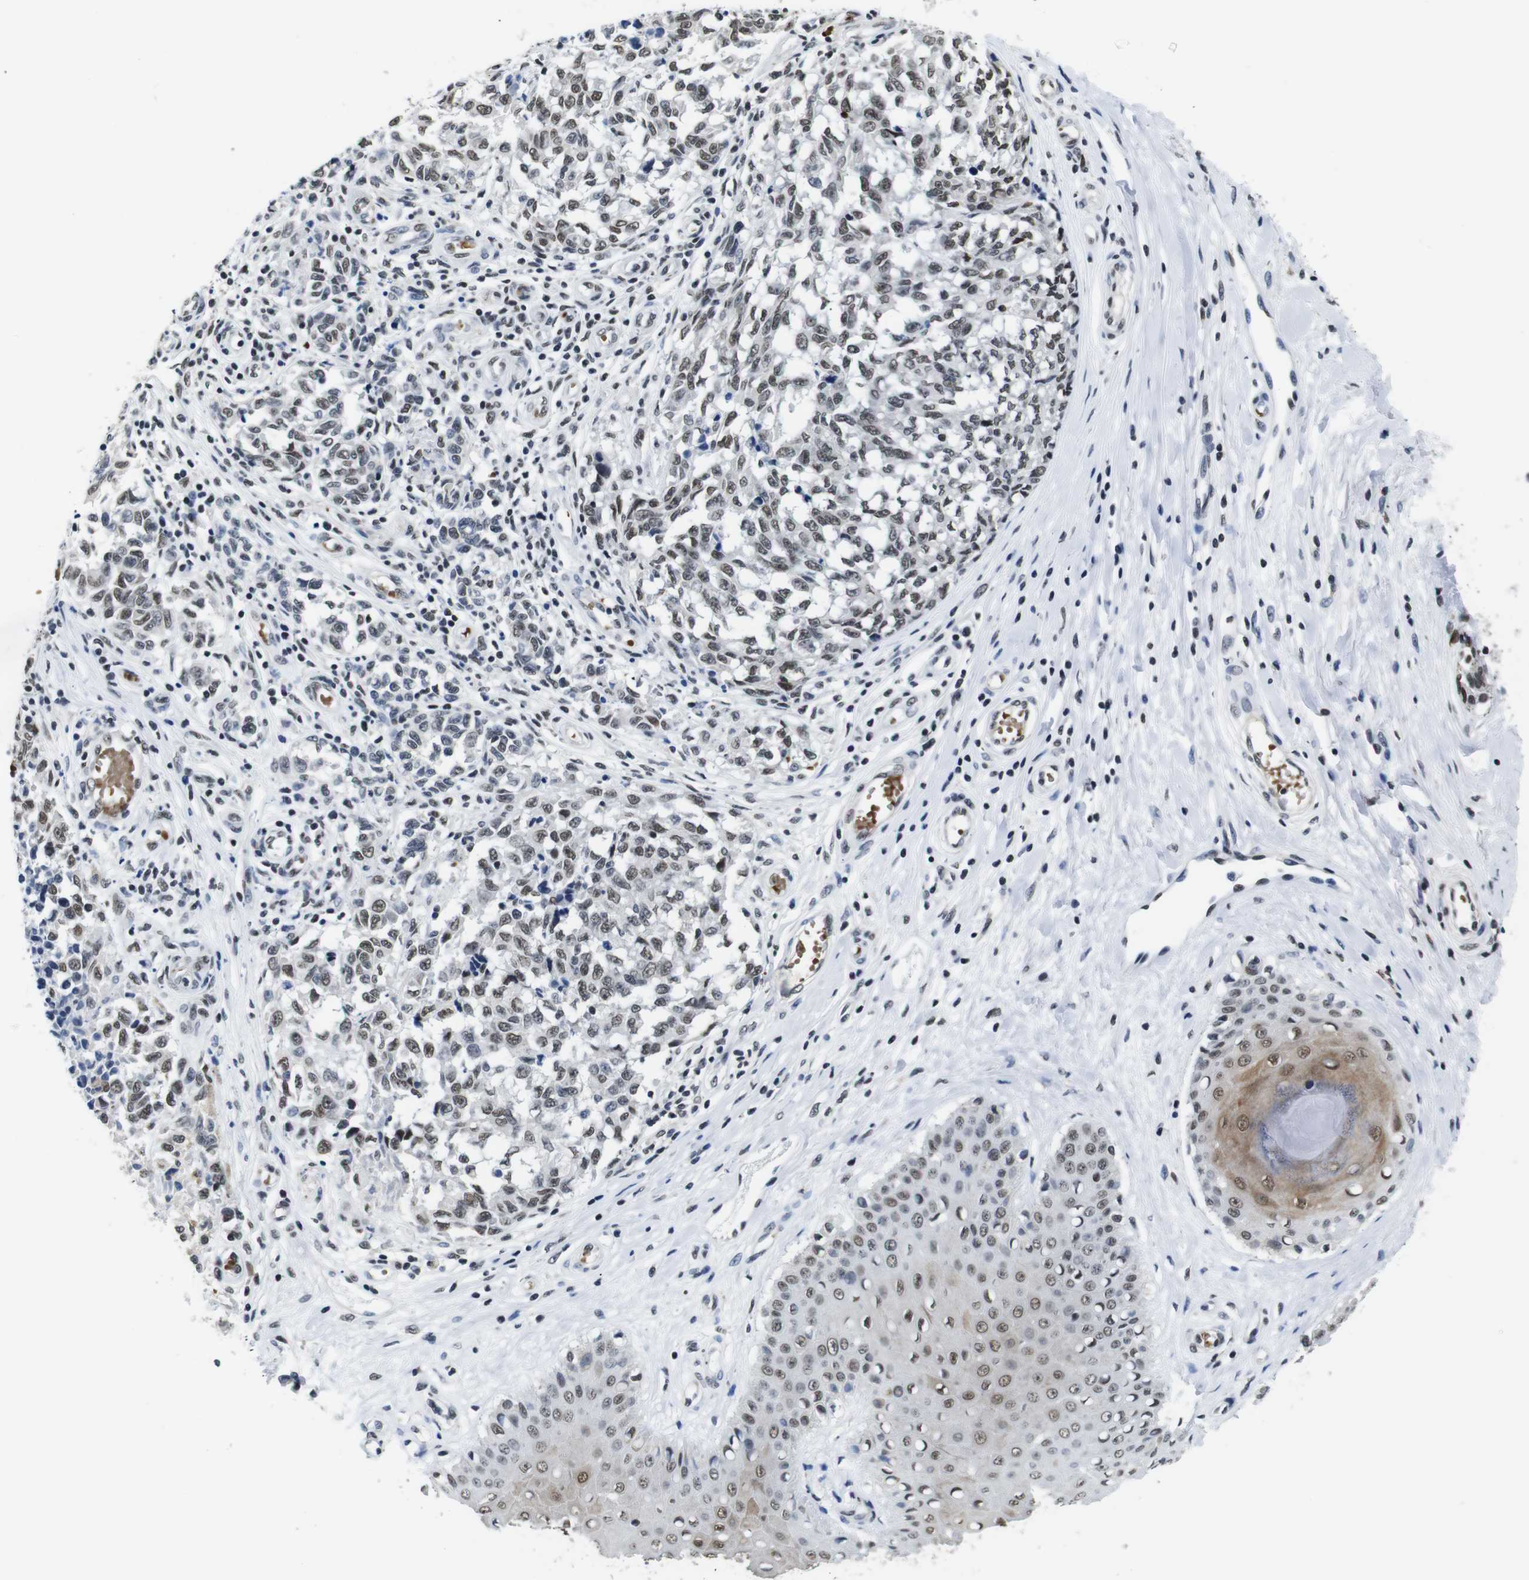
{"staining": {"intensity": "moderate", "quantity": ">75%", "location": "nuclear"}, "tissue": "melanoma", "cell_type": "Tumor cells", "image_type": "cancer", "snomed": [{"axis": "morphology", "description": "Malignant melanoma, NOS"}, {"axis": "topography", "description": "Skin"}], "caption": "DAB (3,3'-diaminobenzidine) immunohistochemical staining of human melanoma shows moderate nuclear protein positivity in about >75% of tumor cells.", "gene": "ILDR2", "patient": {"sex": "female", "age": 64}}